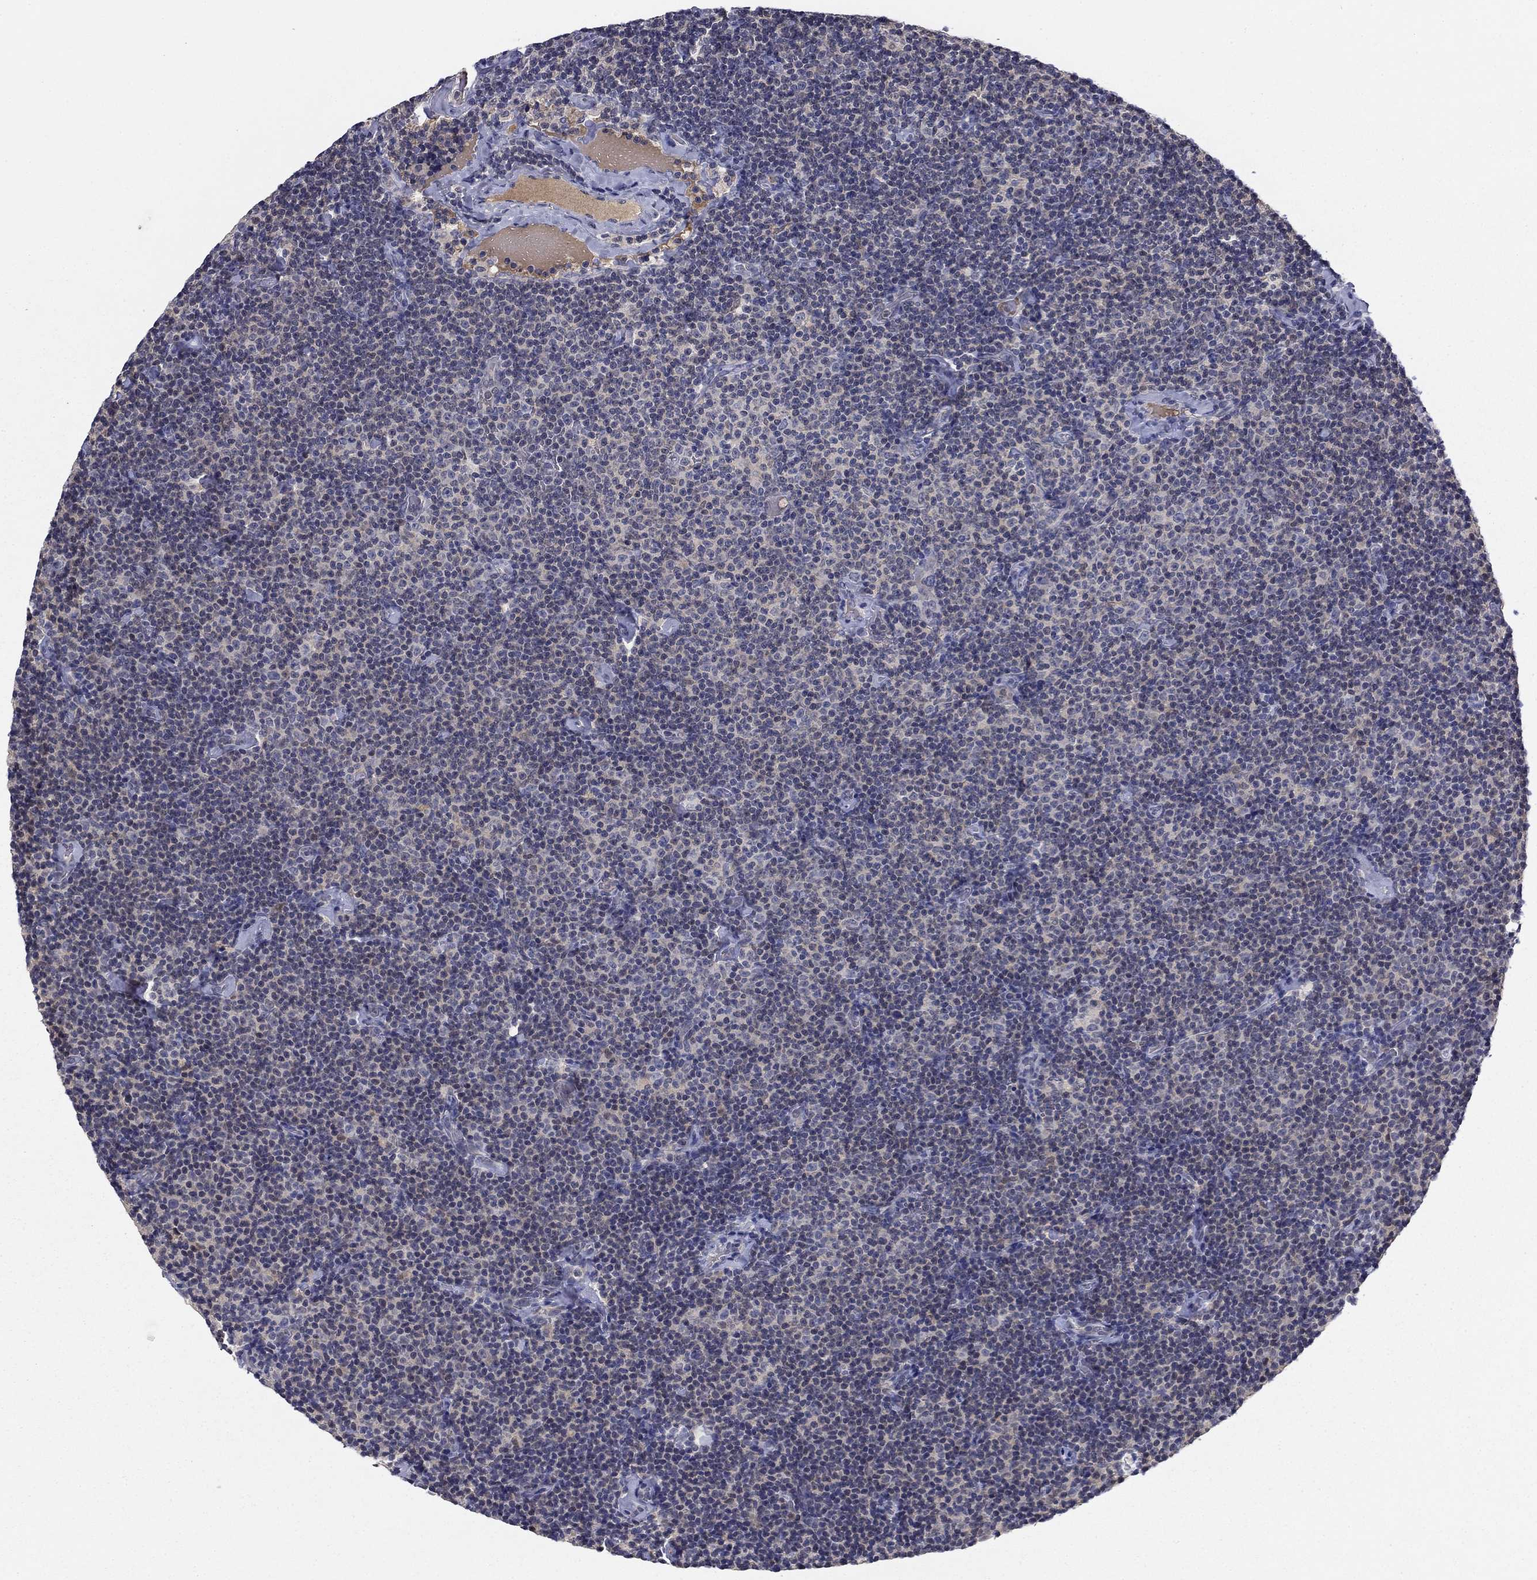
{"staining": {"intensity": "negative", "quantity": "none", "location": "none"}, "tissue": "lymphoma", "cell_type": "Tumor cells", "image_type": "cancer", "snomed": [{"axis": "morphology", "description": "Malignant lymphoma, non-Hodgkin's type, Low grade"}, {"axis": "topography", "description": "Lymph node"}], "caption": "There is no significant positivity in tumor cells of lymphoma.", "gene": "DDTL", "patient": {"sex": "male", "age": 81}}